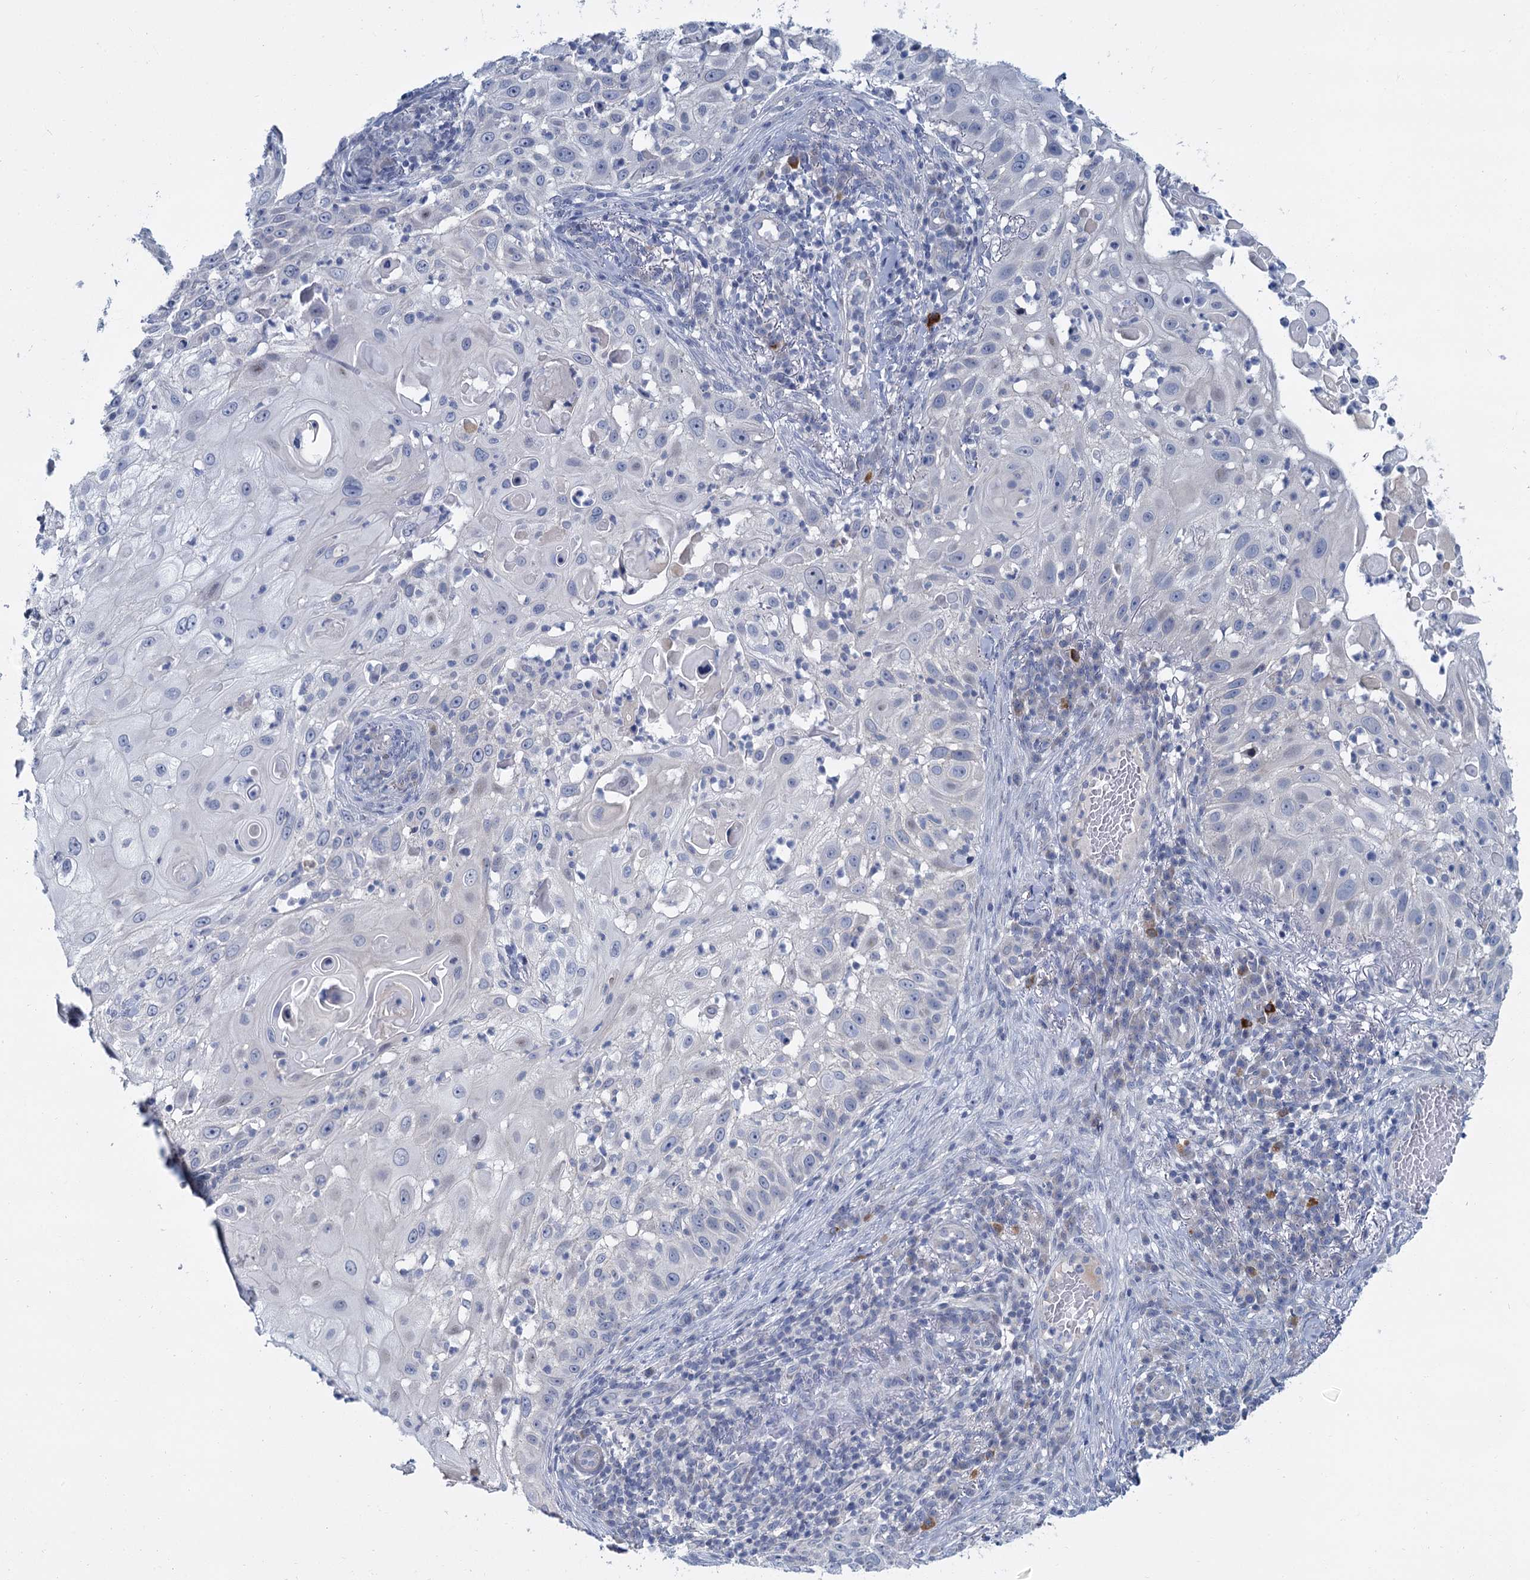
{"staining": {"intensity": "negative", "quantity": "none", "location": "none"}, "tissue": "skin cancer", "cell_type": "Tumor cells", "image_type": "cancer", "snomed": [{"axis": "morphology", "description": "Squamous cell carcinoma, NOS"}, {"axis": "topography", "description": "Skin"}], "caption": "High magnification brightfield microscopy of skin cancer stained with DAB (3,3'-diaminobenzidine) (brown) and counterstained with hematoxylin (blue): tumor cells show no significant staining. (DAB (3,3'-diaminobenzidine) IHC with hematoxylin counter stain).", "gene": "ACRBP", "patient": {"sex": "female", "age": 44}}